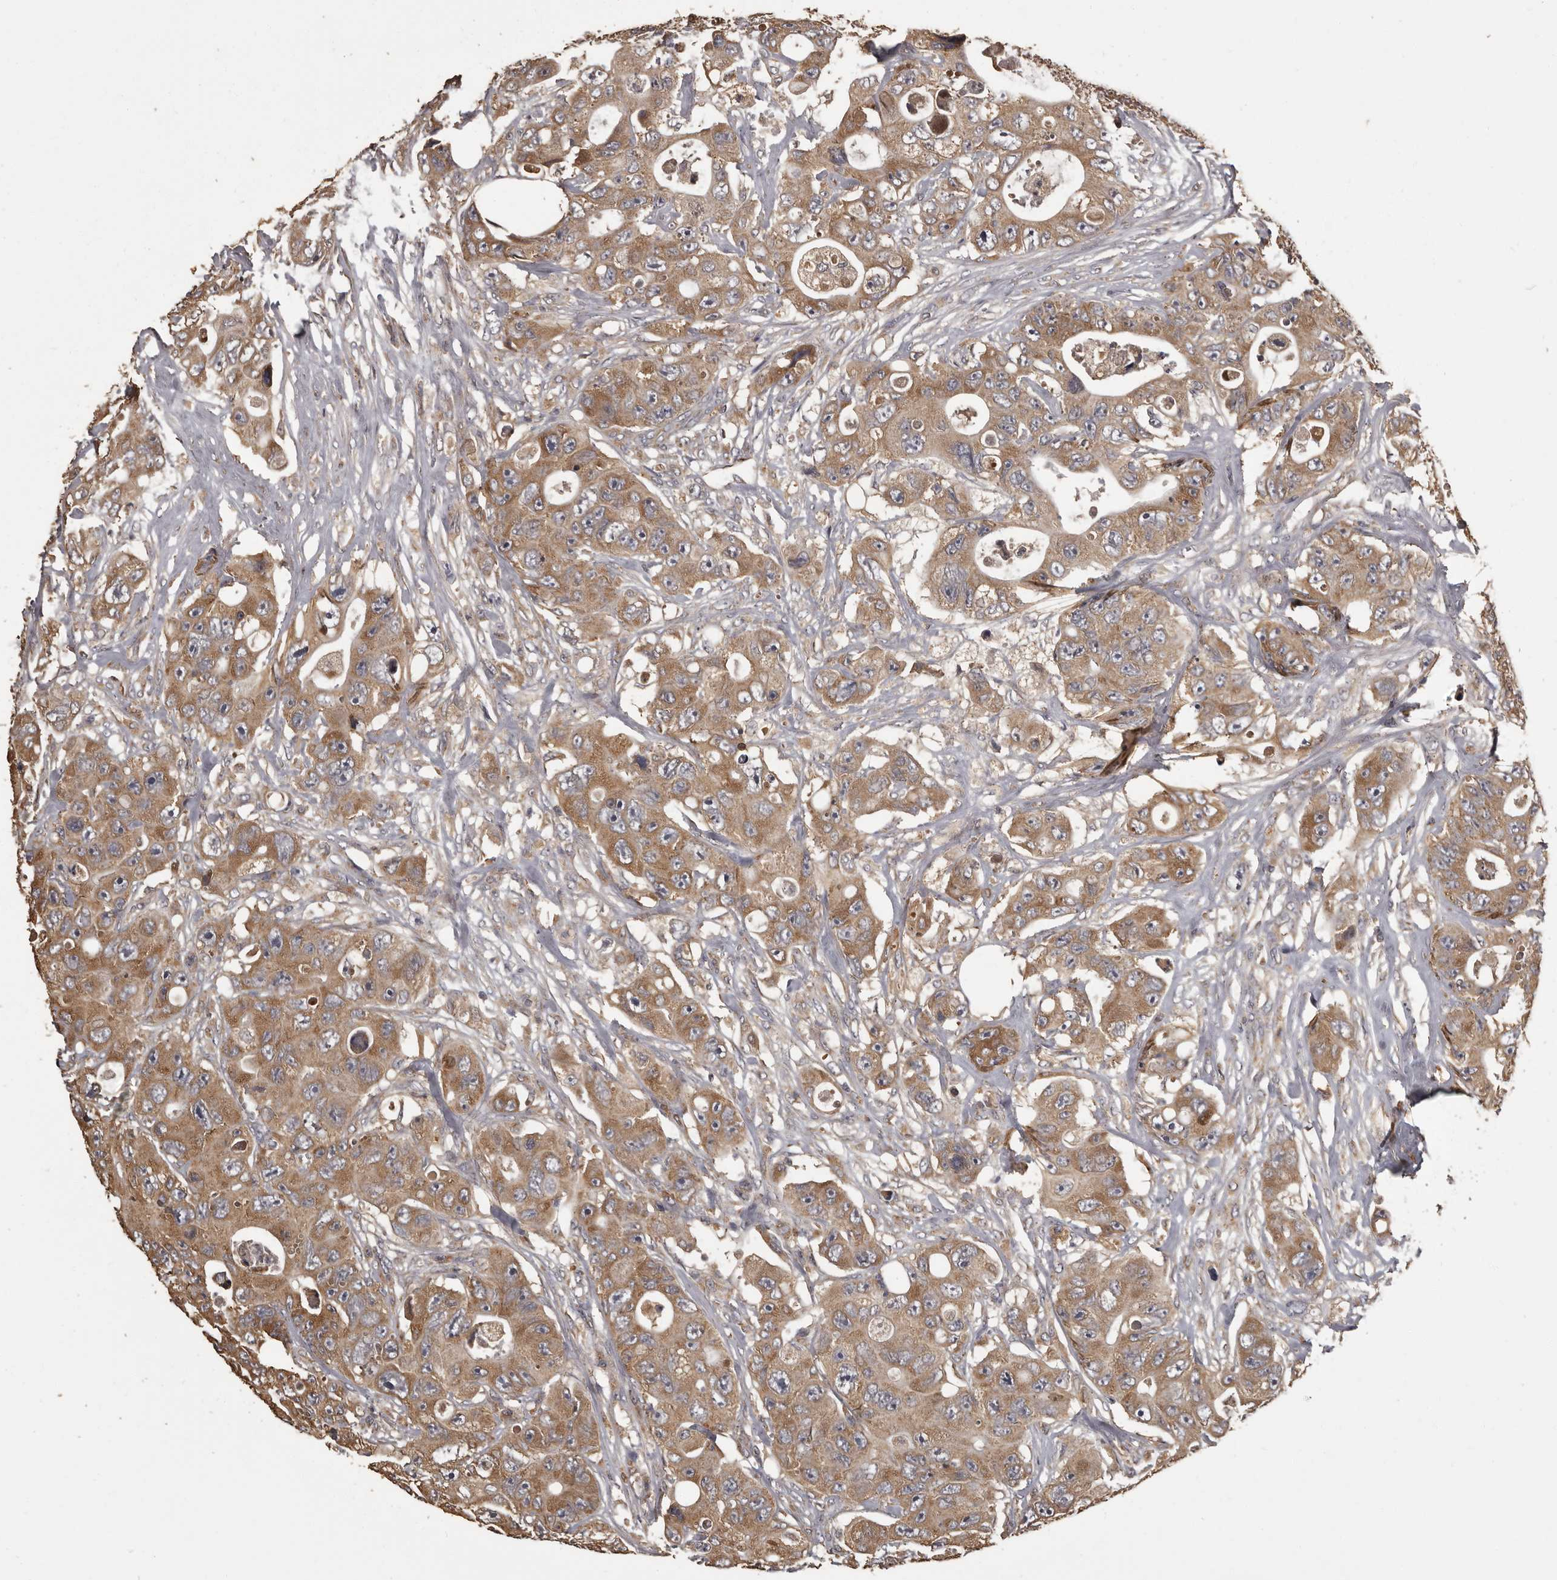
{"staining": {"intensity": "moderate", "quantity": ">75%", "location": "cytoplasmic/membranous"}, "tissue": "colorectal cancer", "cell_type": "Tumor cells", "image_type": "cancer", "snomed": [{"axis": "morphology", "description": "Adenocarcinoma, NOS"}, {"axis": "topography", "description": "Colon"}], "caption": "Immunohistochemistry (IHC) (DAB) staining of human colorectal cancer displays moderate cytoplasmic/membranous protein staining in about >75% of tumor cells.", "gene": "MGAT5", "patient": {"sex": "female", "age": 46}}